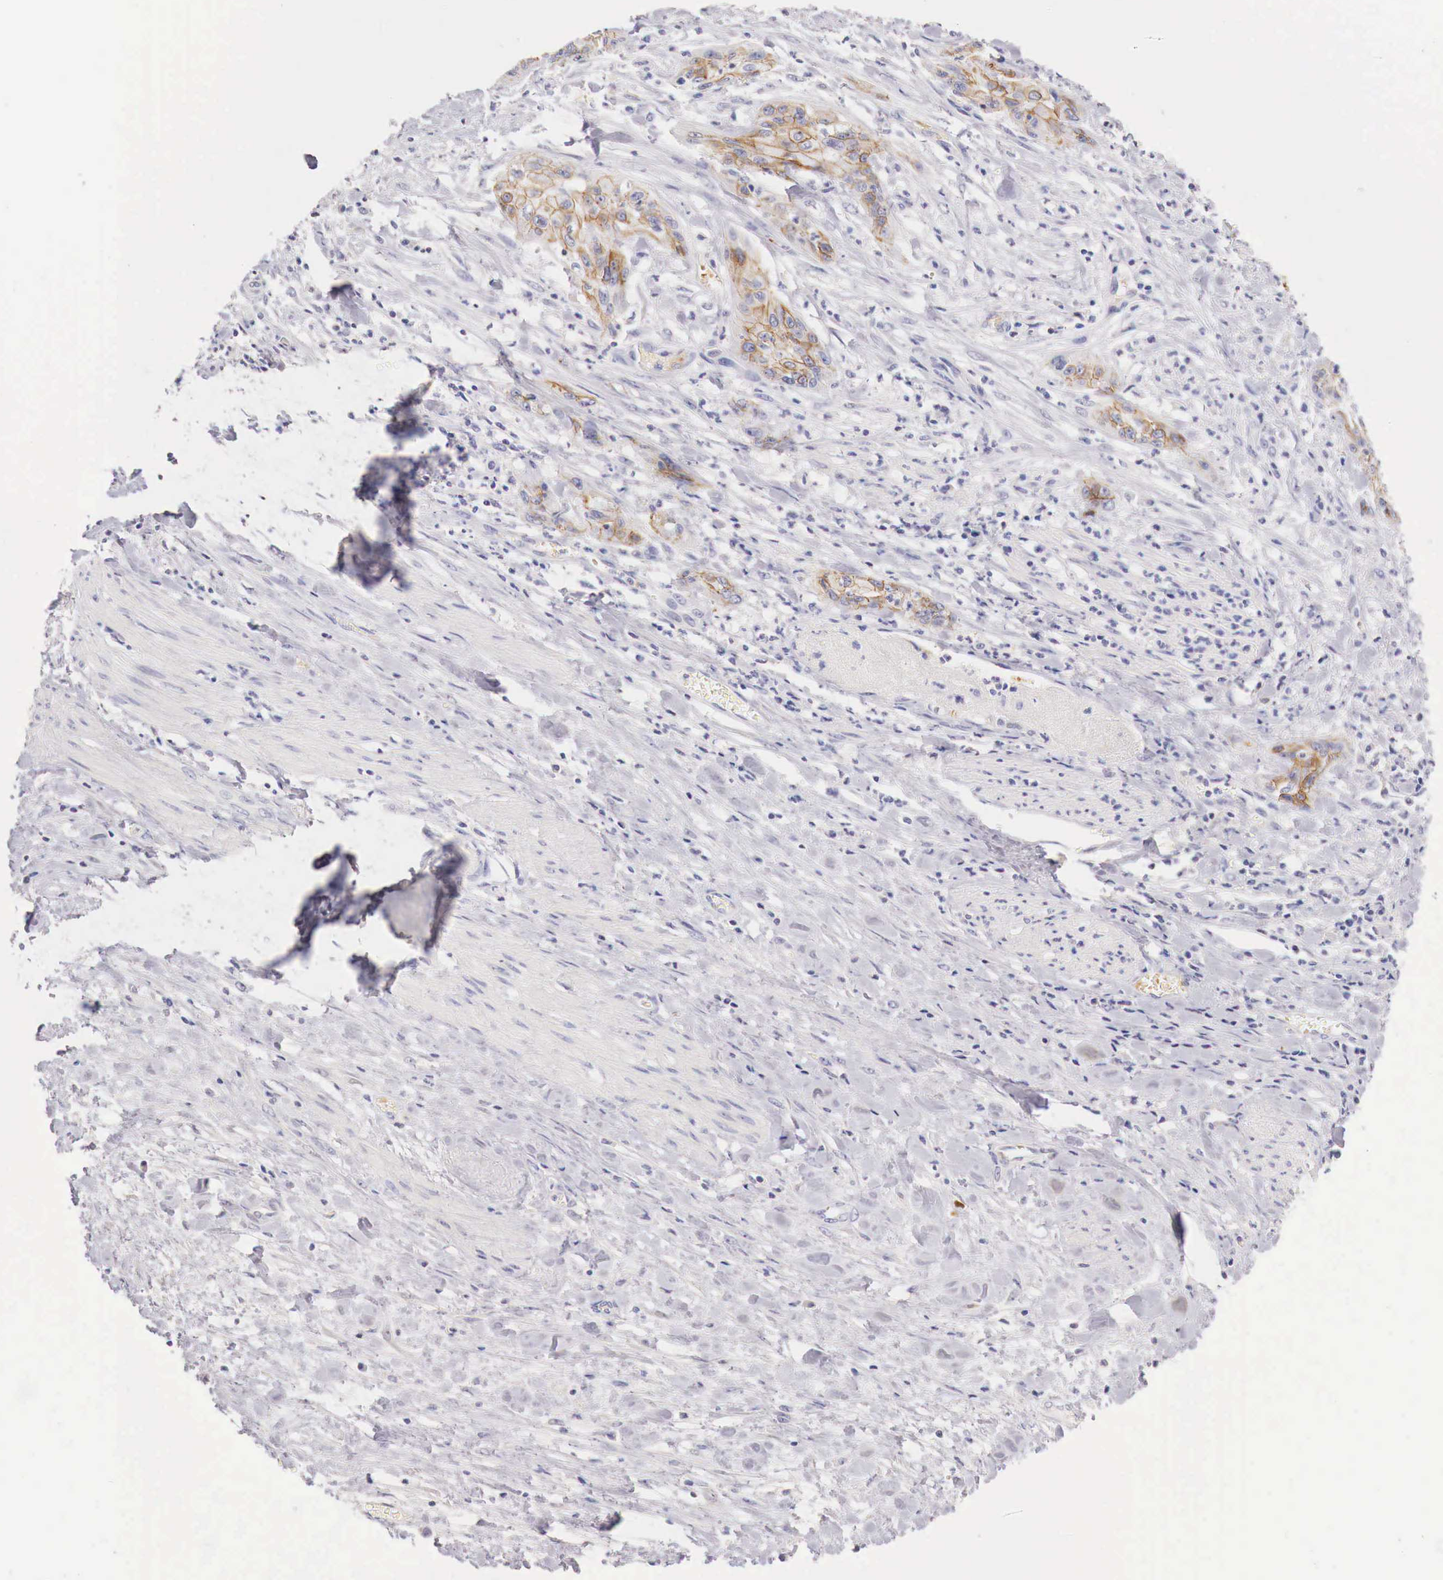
{"staining": {"intensity": "moderate", "quantity": ">75%", "location": "cytoplasmic/membranous"}, "tissue": "cervical cancer", "cell_type": "Tumor cells", "image_type": "cancer", "snomed": [{"axis": "morphology", "description": "Squamous cell carcinoma, NOS"}, {"axis": "topography", "description": "Cervix"}], "caption": "Cervical squamous cell carcinoma stained for a protein (brown) demonstrates moderate cytoplasmic/membranous positive staining in approximately >75% of tumor cells.", "gene": "ITIH6", "patient": {"sex": "female", "age": 41}}